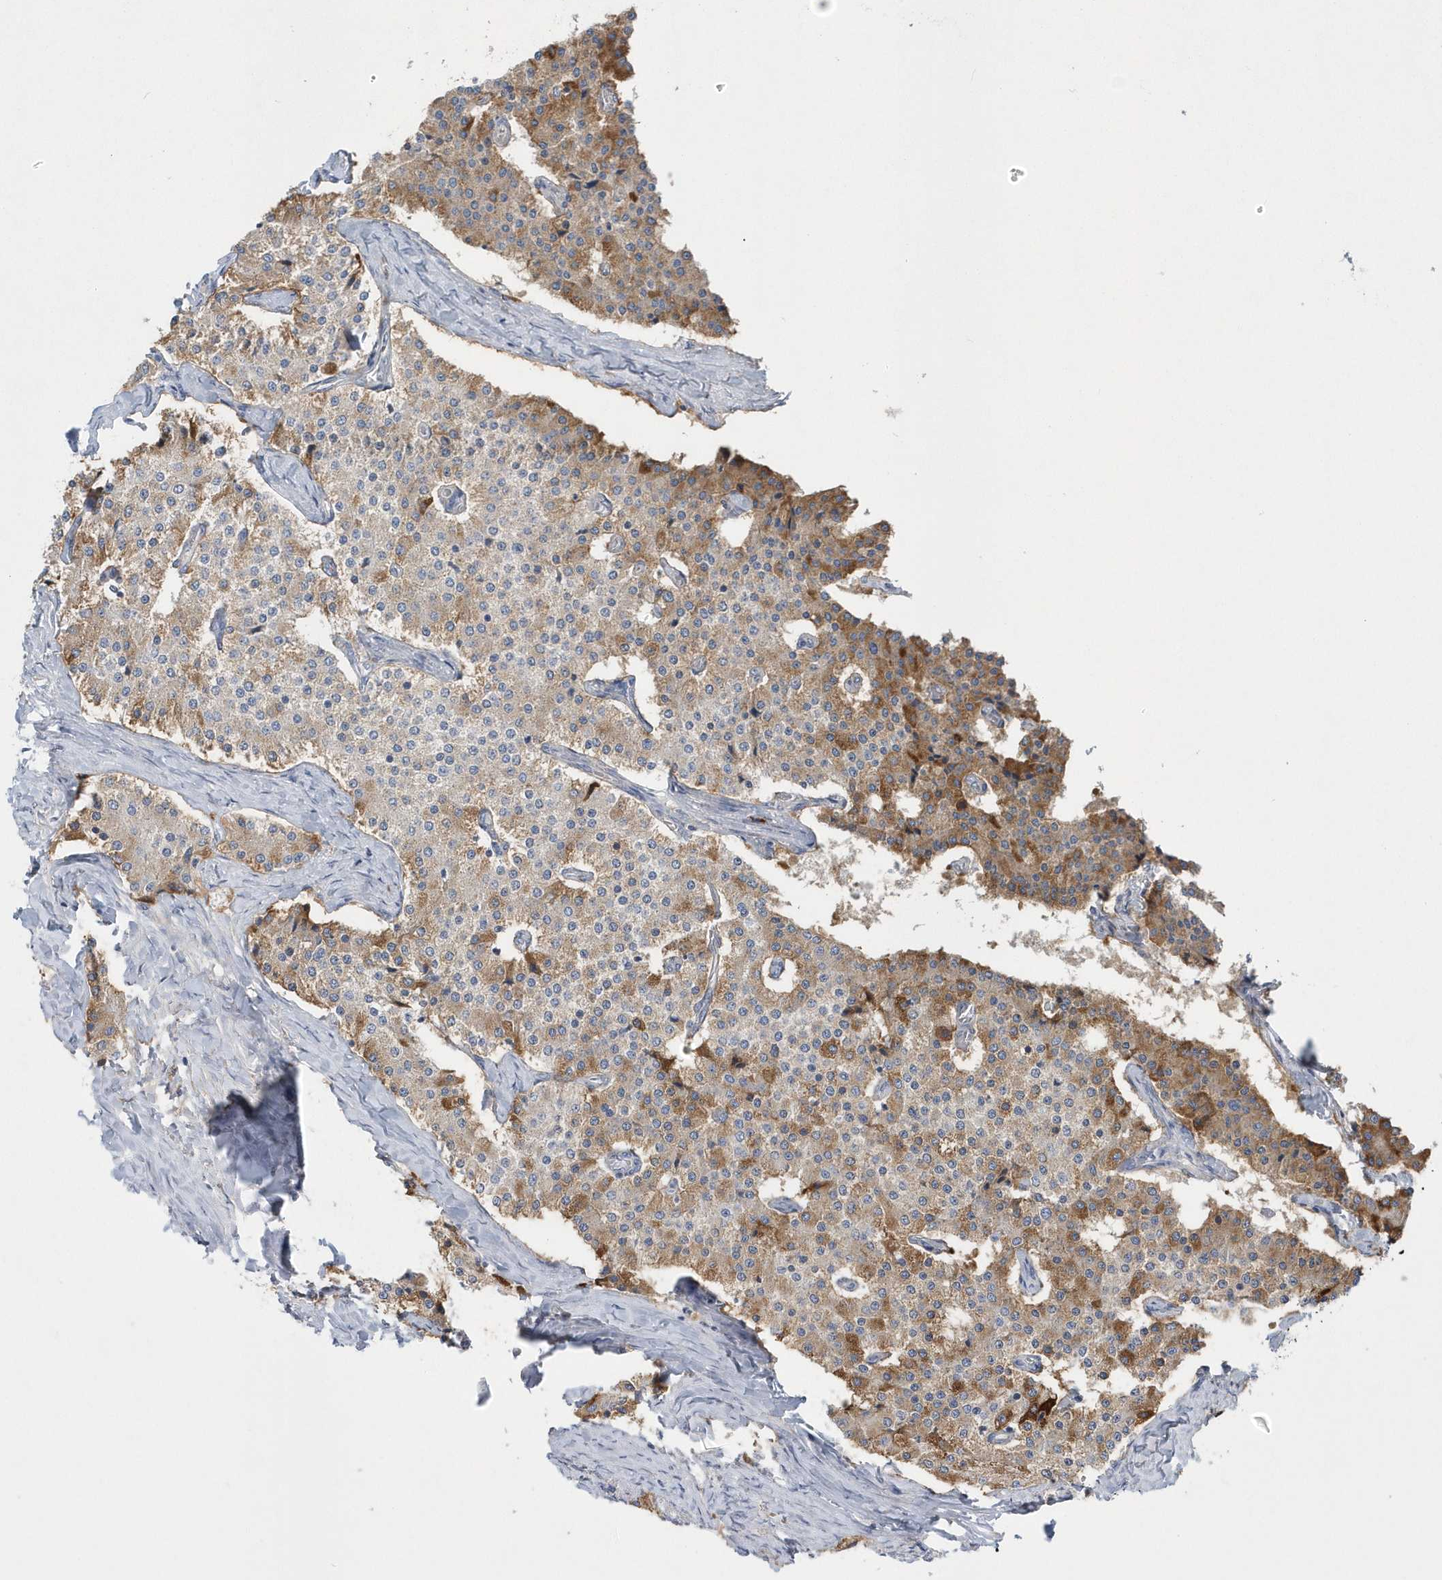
{"staining": {"intensity": "moderate", "quantity": "25%-75%", "location": "cytoplasmic/membranous"}, "tissue": "carcinoid", "cell_type": "Tumor cells", "image_type": "cancer", "snomed": [{"axis": "morphology", "description": "Carcinoid, malignant, NOS"}, {"axis": "topography", "description": "Colon"}], "caption": "IHC (DAB) staining of human carcinoid reveals moderate cytoplasmic/membranous protein positivity in approximately 25%-75% of tumor cells.", "gene": "SPATA18", "patient": {"sex": "female", "age": 52}}